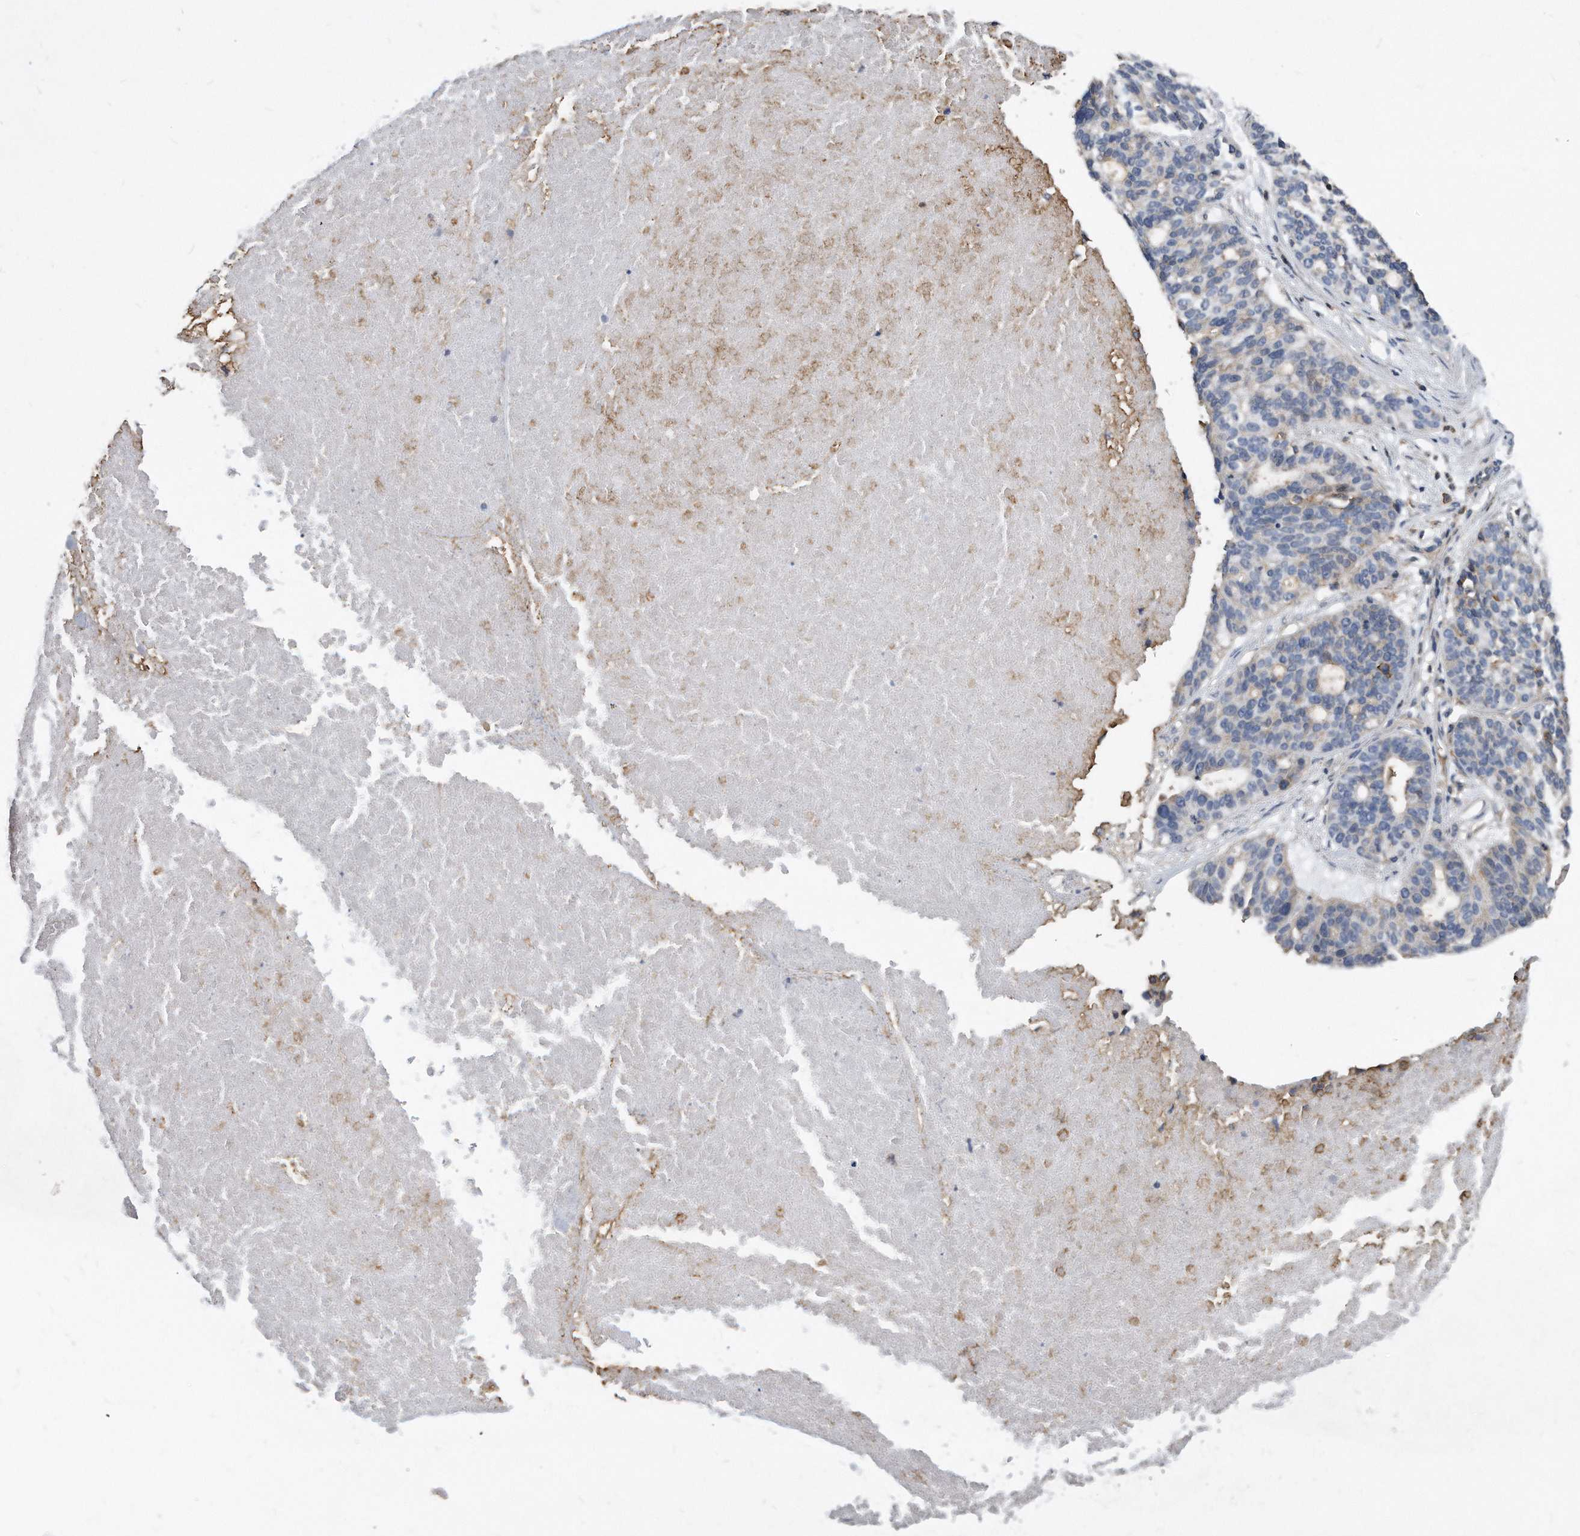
{"staining": {"intensity": "negative", "quantity": "none", "location": "none"}, "tissue": "ovarian cancer", "cell_type": "Tumor cells", "image_type": "cancer", "snomed": [{"axis": "morphology", "description": "Cystadenocarcinoma, serous, NOS"}, {"axis": "topography", "description": "Ovary"}], "caption": "Micrograph shows no protein positivity in tumor cells of ovarian serous cystadenocarcinoma tissue.", "gene": "ATG5", "patient": {"sex": "female", "age": 59}}